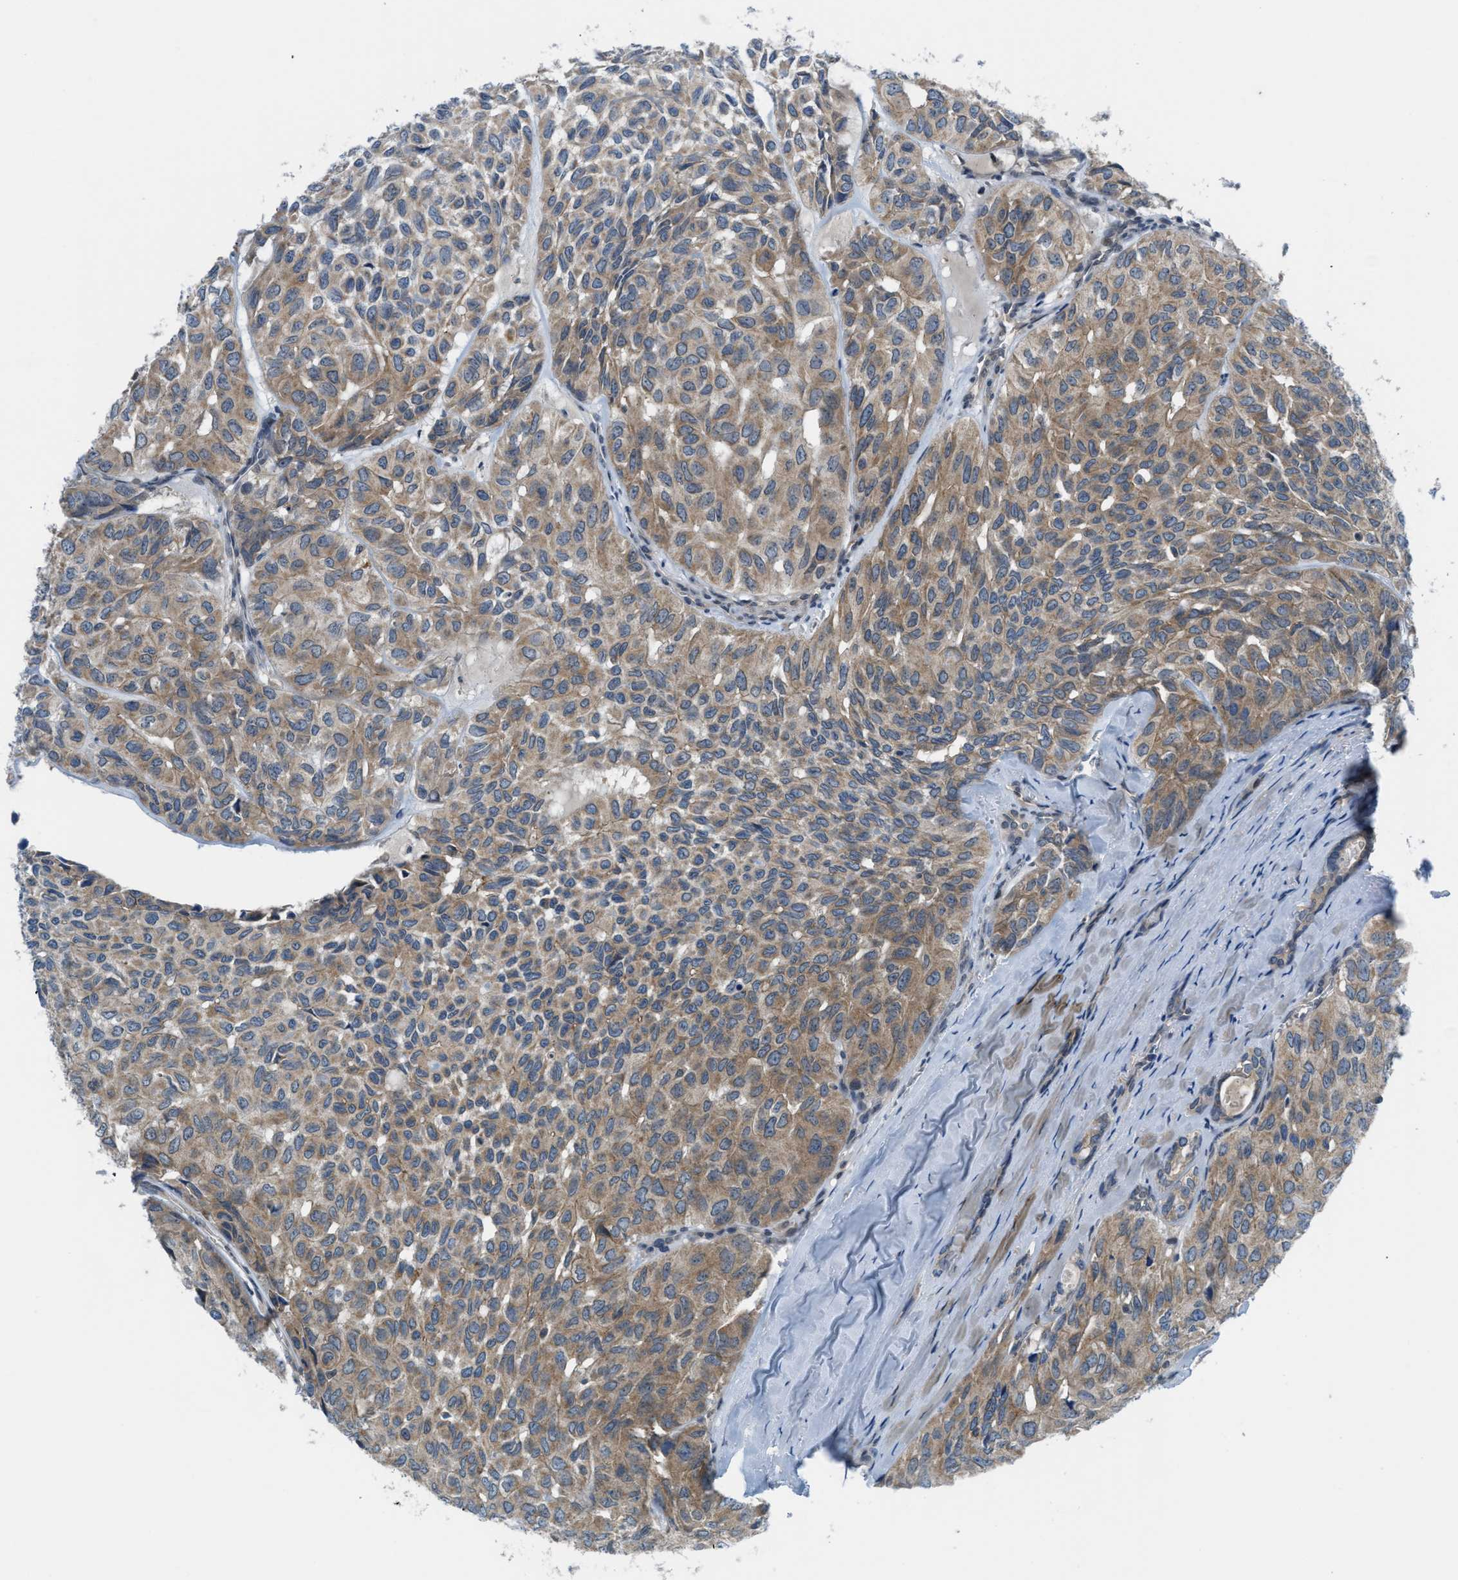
{"staining": {"intensity": "moderate", "quantity": ">75%", "location": "cytoplasmic/membranous"}, "tissue": "head and neck cancer", "cell_type": "Tumor cells", "image_type": "cancer", "snomed": [{"axis": "morphology", "description": "Adenocarcinoma, NOS"}, {"axis": "topography", "description": "Salivary gland, NOS"}, {"axis": "topography", "description": "Head-Neck"}], "caption": "The photomicrograph exhibits immunohistochemical staining of head and neck adenocarcinoma. There is moderate cytoplasmic/membranous positivity is seen in about >75% of tumor cells.", "gene": "BAZ2B", "patient": {"sex": "female", "age": 76}}